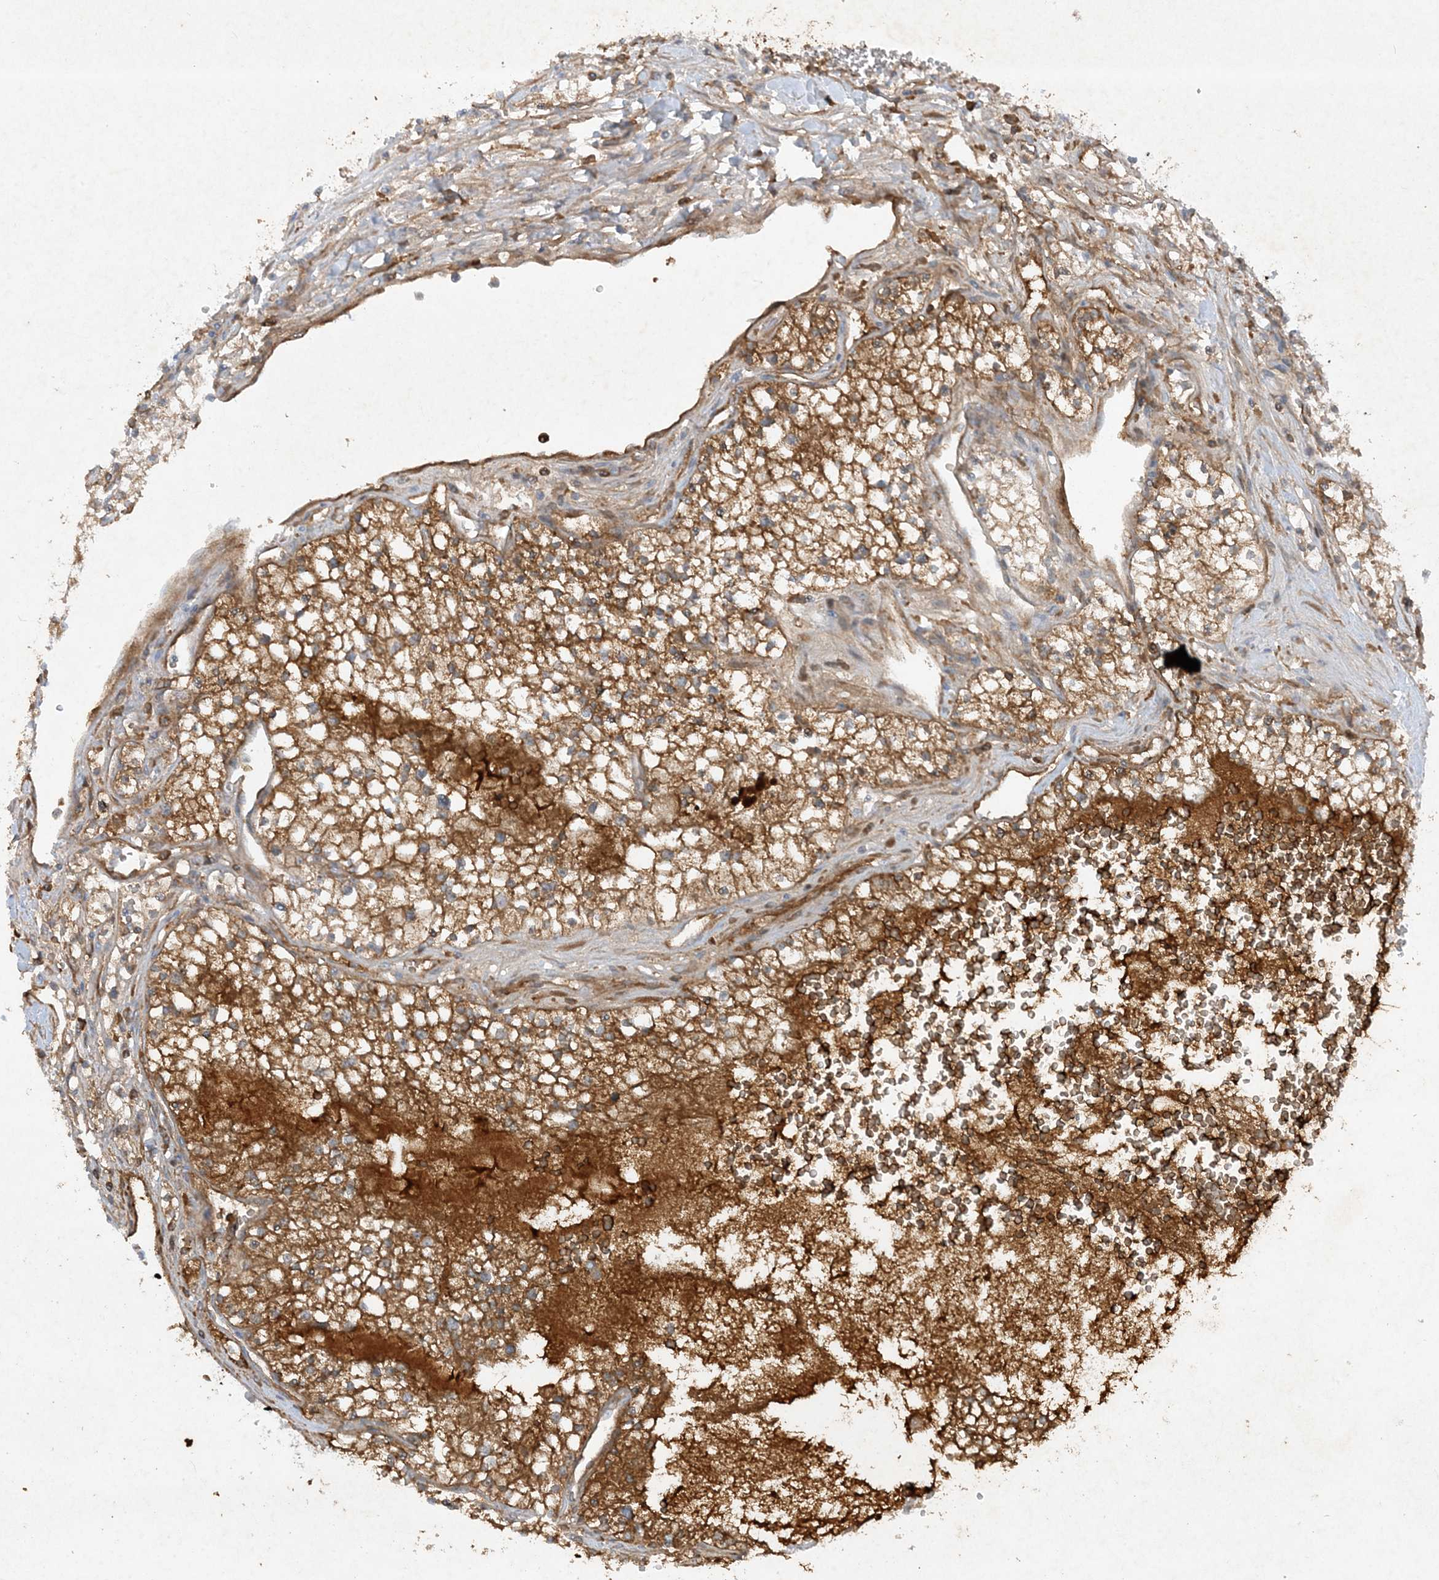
{"staining": {"intensity": "moderate", "quantity": ">75%", "location": "cytoplasmic/membranous"}, "tissue": "renal cancer", "cell_type": "Tumor cells", "image_type": "cancer", "snomed": [{"axis": "morphology", "description": "Normal tissue, NOS"}, {"axis": "morphology", "description": "Adenocarcinoma, NOS"}, {"axis": "topography", "description": "Kidney"}], "caption": "Tumor cells show medium levels of moderate cytoplasmic/membranous staining in about >75% of cells in renal adenocarcinoma.", "gene": "FETUB", "patient": {"sex": "male", "age": 68}}